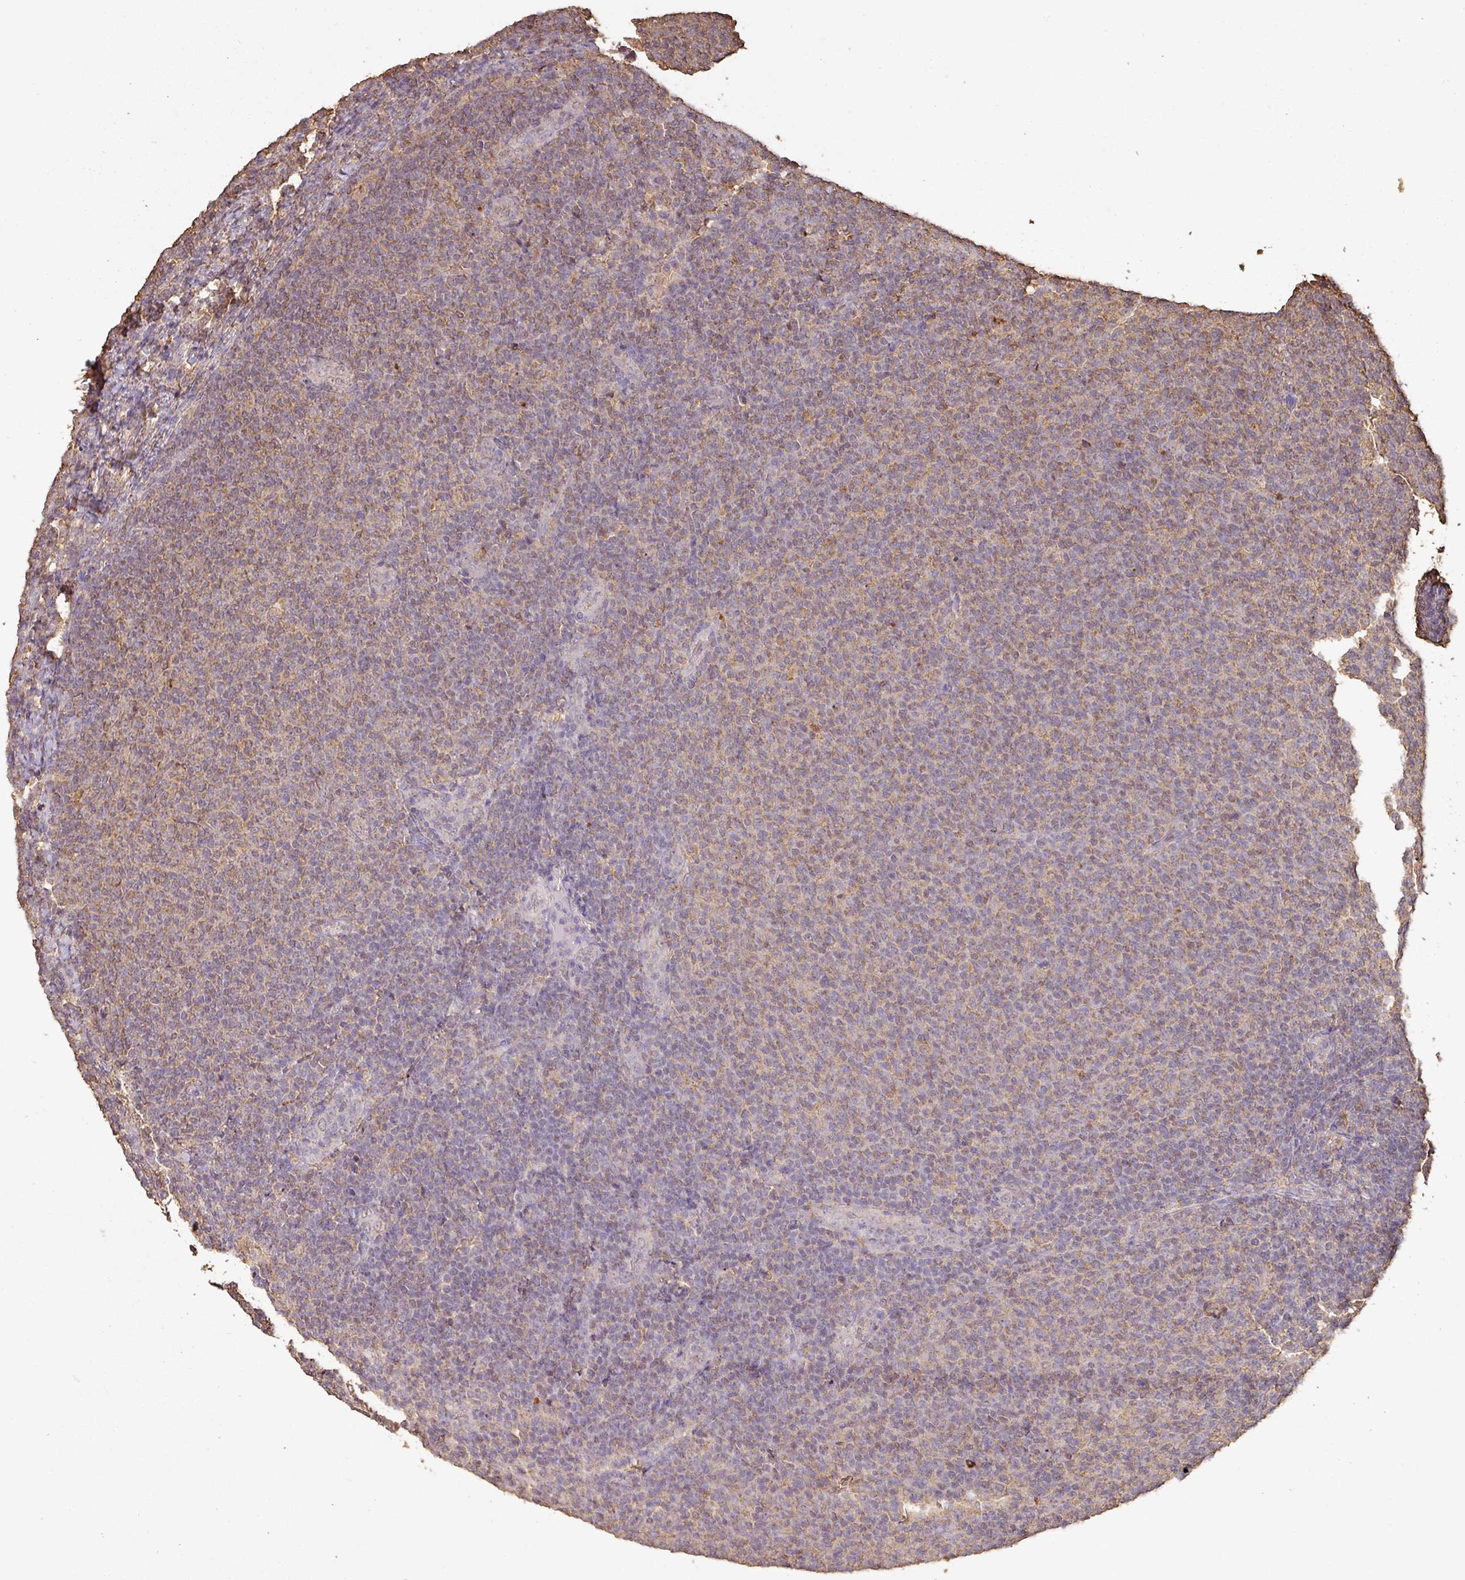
{"staining": {"intensity": "weak", "quantity": "25%-75%", "location": "cytoplasmic/membranous"}, "tissue": "lymphoma", "cell_type": "Tumor cells", "image_type": "cancer", "snomed": [{"axis": "morphology", "description": "Malignant lymphoma, non-Hodgkin's type, Low grade"}, {"axis": "topography", "description": "Lymph node"}], "caption": "Tumor cells display low levels of weak cytoplasmic/membranous expression in about 25%-75% of cells in human low-grade malignant lymphoma, non-Hodgkin's type.", "gene": "ATAT1", "patient": {"sex": "male", "age": 66}}